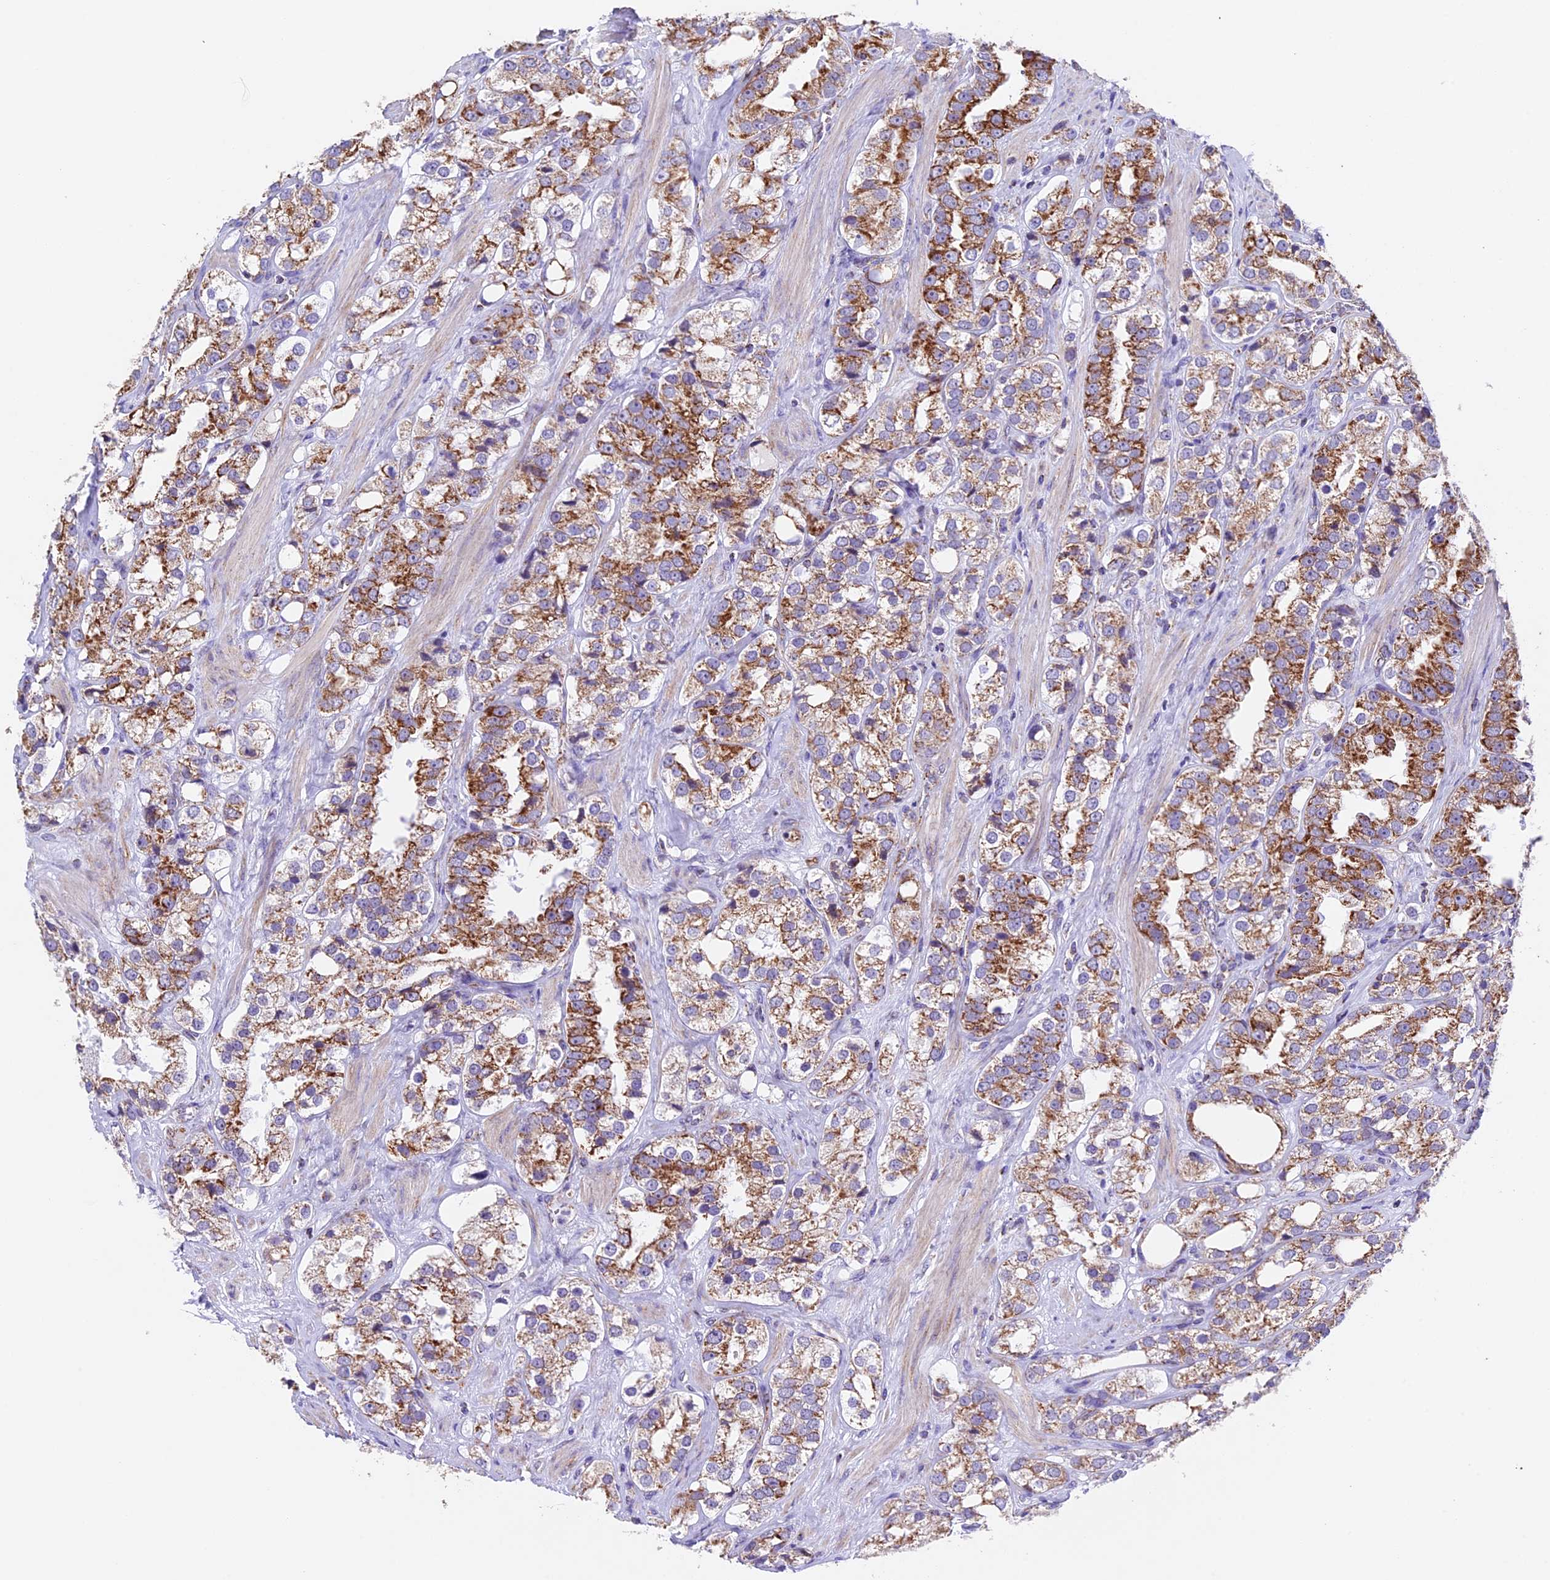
{"staining": {"intensity": "moderate", "quantity": ">75%", "location": "cytoplasmic/membranous"}, "tissue": "prostate cancer", "cell_type": "Tumor cells", "image_type": "cancer", "snomed": [{"axis": "morphology", "description": "Adenocarcinoma, NOS"}, {"axis": "topography", "description": "Prostate"}], "caption": "DAB immunohistochemical staining of prostate adenocarcinoma shows moderate cytoplasmic/membranous protein staining in approximately >75% of tumor cells.", "gene": "TFAM", "patient": {"sex": "male", "age": 79}}